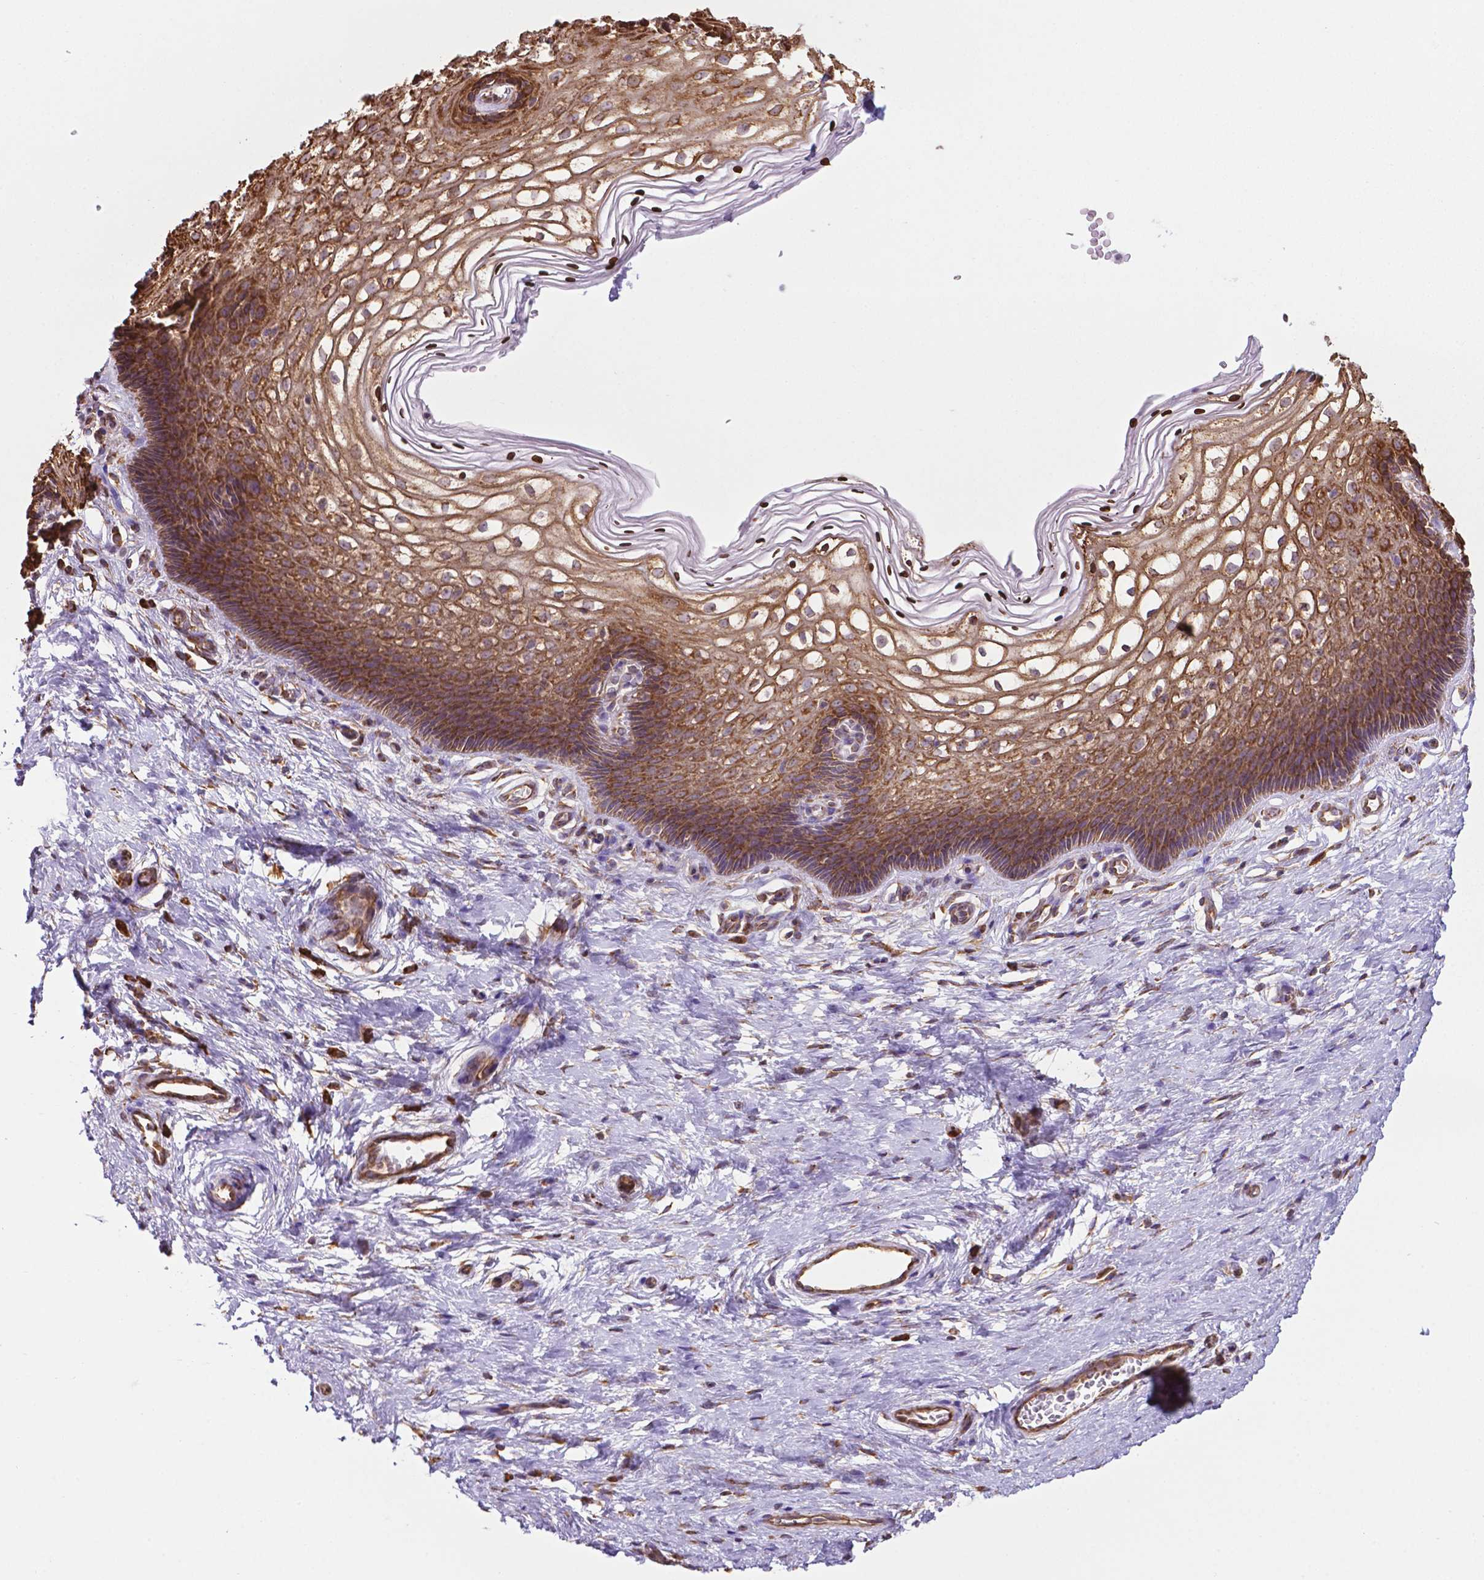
{"staining": {"intensity": "moderate", "quantity": ">75%", "location": "cytoplasmic/membranous"}, "tissue": "cervix", "cell_type": "Glandular cells", "image_type": "normal", "snomed": [{"axis": "morphology", "description": "Normal tissue, NOS"}, {"axis": "topography", "description": "Cervix"}], "caption": "Human cervix stained for a protein (brown) displays moderate cytoplasmic/membranous positive staining in approximately >75% of glandular cells.", "gene": "RPL29", "patient": {"sex": "female", "age": 34}}